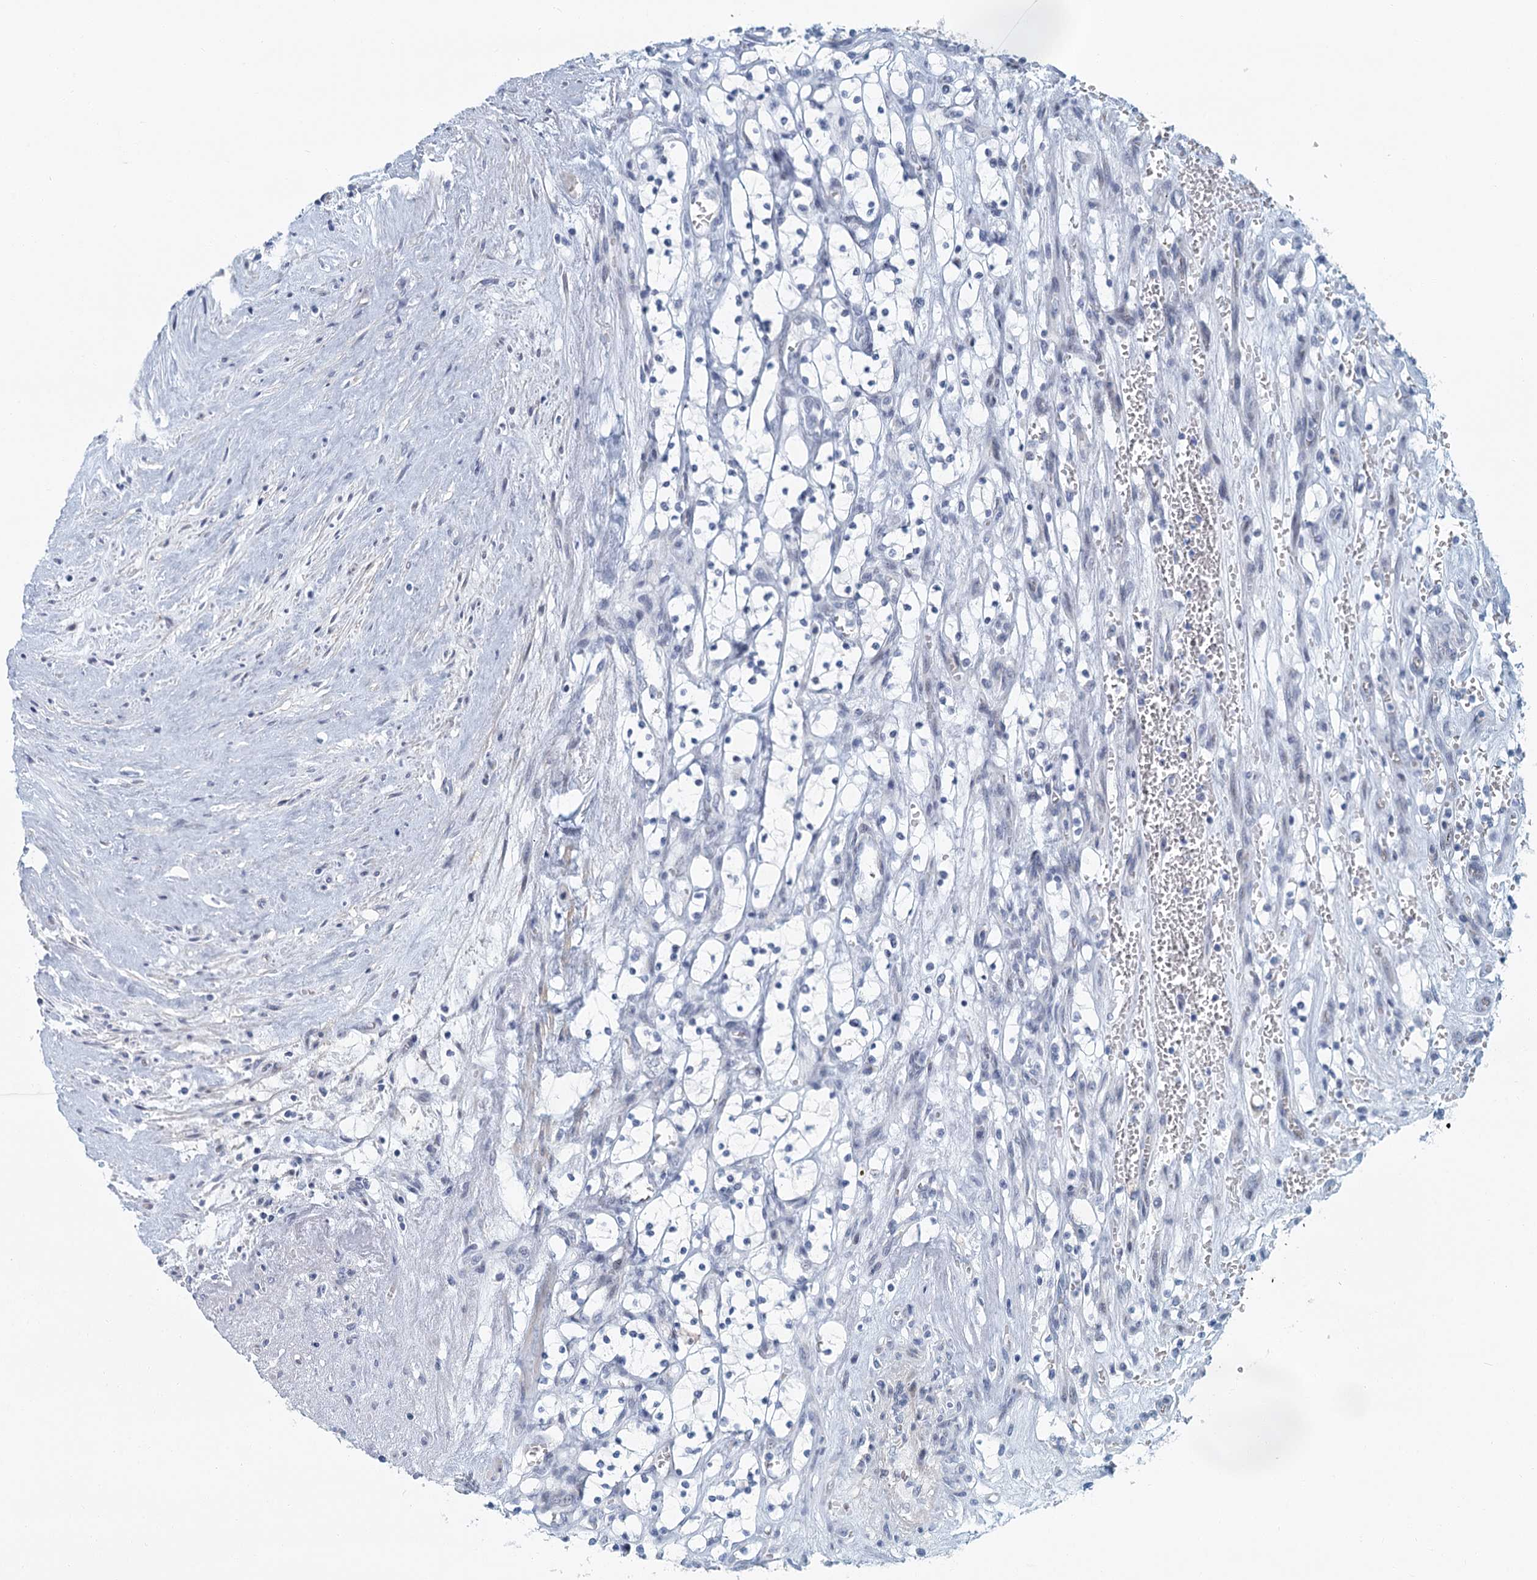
{"staining": {"intensity": "negative", "quantity": "none", "location": "none"}, "tissue": "renal cancer", "cell_type": "Tumor cells", "image_type": "cancer", "snomed": [{"axis": "morphology", "description": "Adenocarcinoma, NOS"}, {"axis": "topography", "description": "Kidney"}], "caption": "This micrograph is of adenocarcinoma (renal) stained with immunohistochemistry to label a protein in brown with the nuclei are counter-stained blue. There is no staining in tumor cells.", "gene": "ZNF527", "patient": {"sex": "female", "age": 69}}